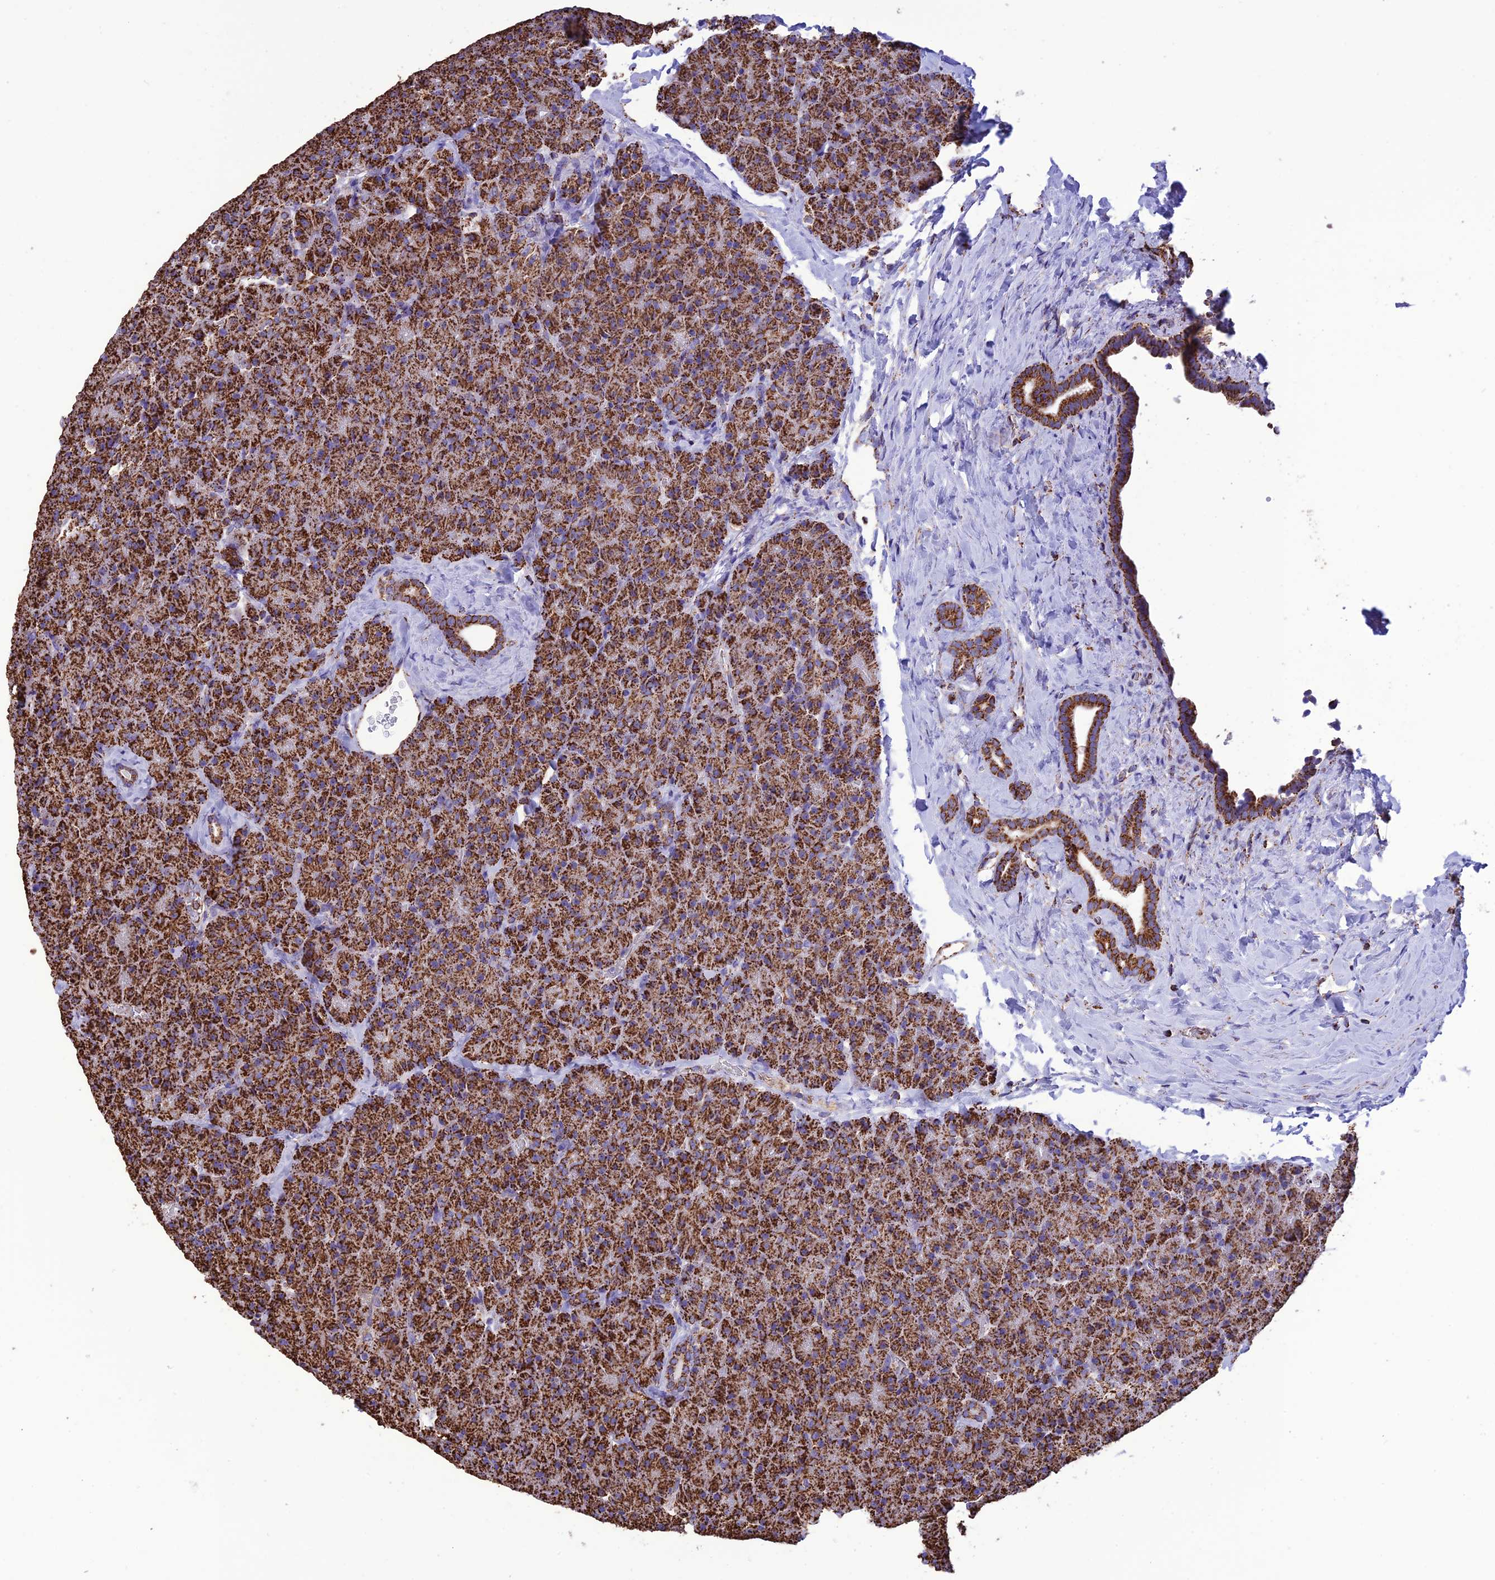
{"staining": {"intensity": "strong", "quantity": ">75%", "location": "cytoplasmic/membranous"}, "tissue": "pancreas", "cell_type": "Exocrine glandular cells", "image_type": "normal", "snomed": [{"axis": "morphology", "description": "Normal tissue, NOS"}, {"axis": "morphology", "description": "Carcinoid, malignant, NOS"}, {"axis": "topography", "description": "Pancreas"}], "caption": "IHC histopathology image of benign human pancreas stained for a protein (brown), which exhibits high levels of strong cytoplasmic/membranous expression in approximately >75% of exocrine glandular cells.", "gene": "NDUFAF1", "patient": {"sex": "female", "age": 35}}